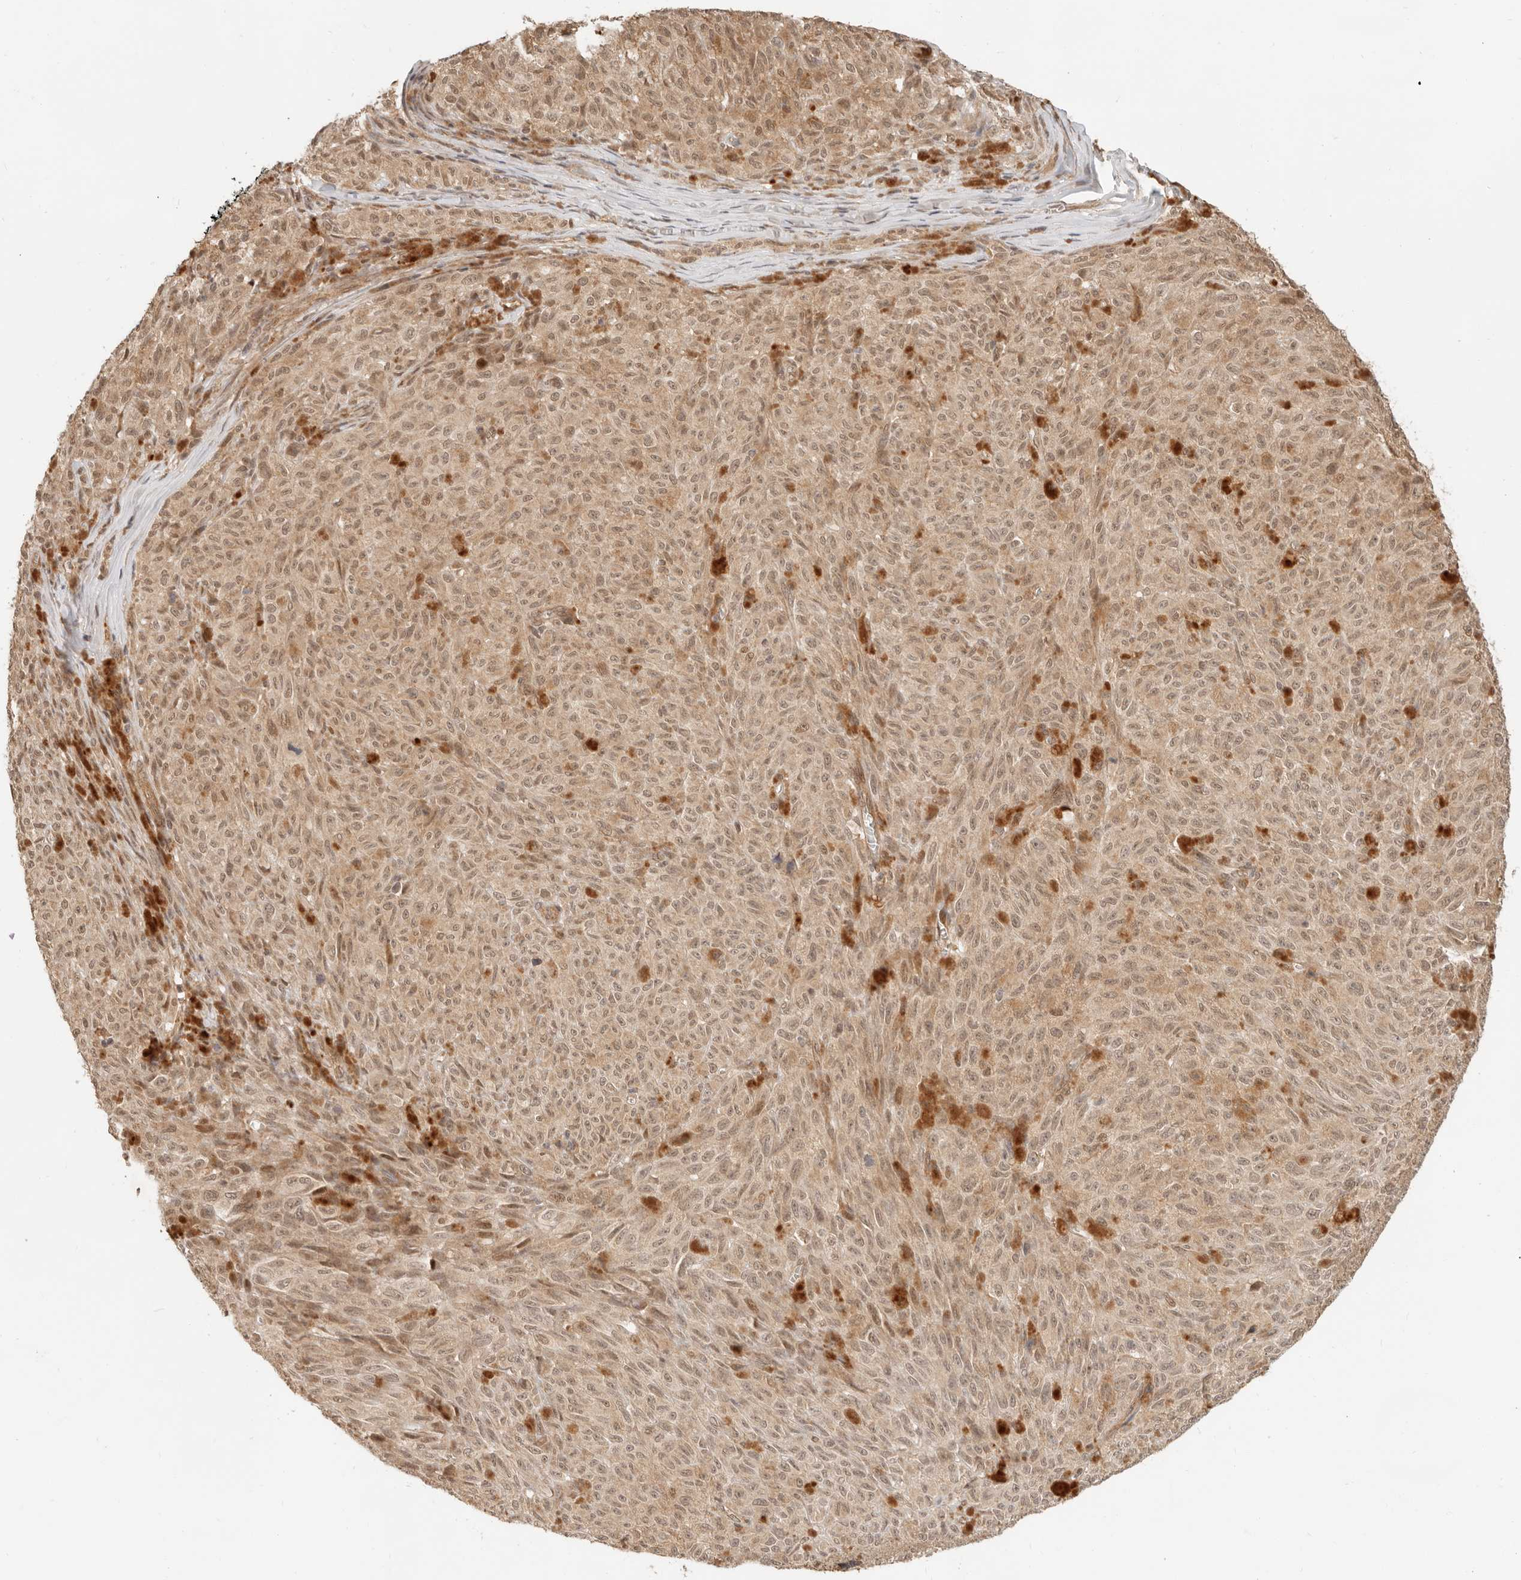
{"staining": {"intensity": "weak", "quantity": ">75%", "location": "nuclear"}, "tissue": "melanoma", "cell_type": "Tumor cells", "image_type": "cancer", "snomed": [{"axis": "morphology", "description": "Malignant melanoma, NOS"}, {"axis": "topography", "description": "Skin"}], "caption": "There is low levels of weak nuclear positivity in tumor cells of melanoma, as demonstrated by immunohistochemical staining (brown color).", "gene": "BAALC", "patient": {"sex": "female", "age": 82}}